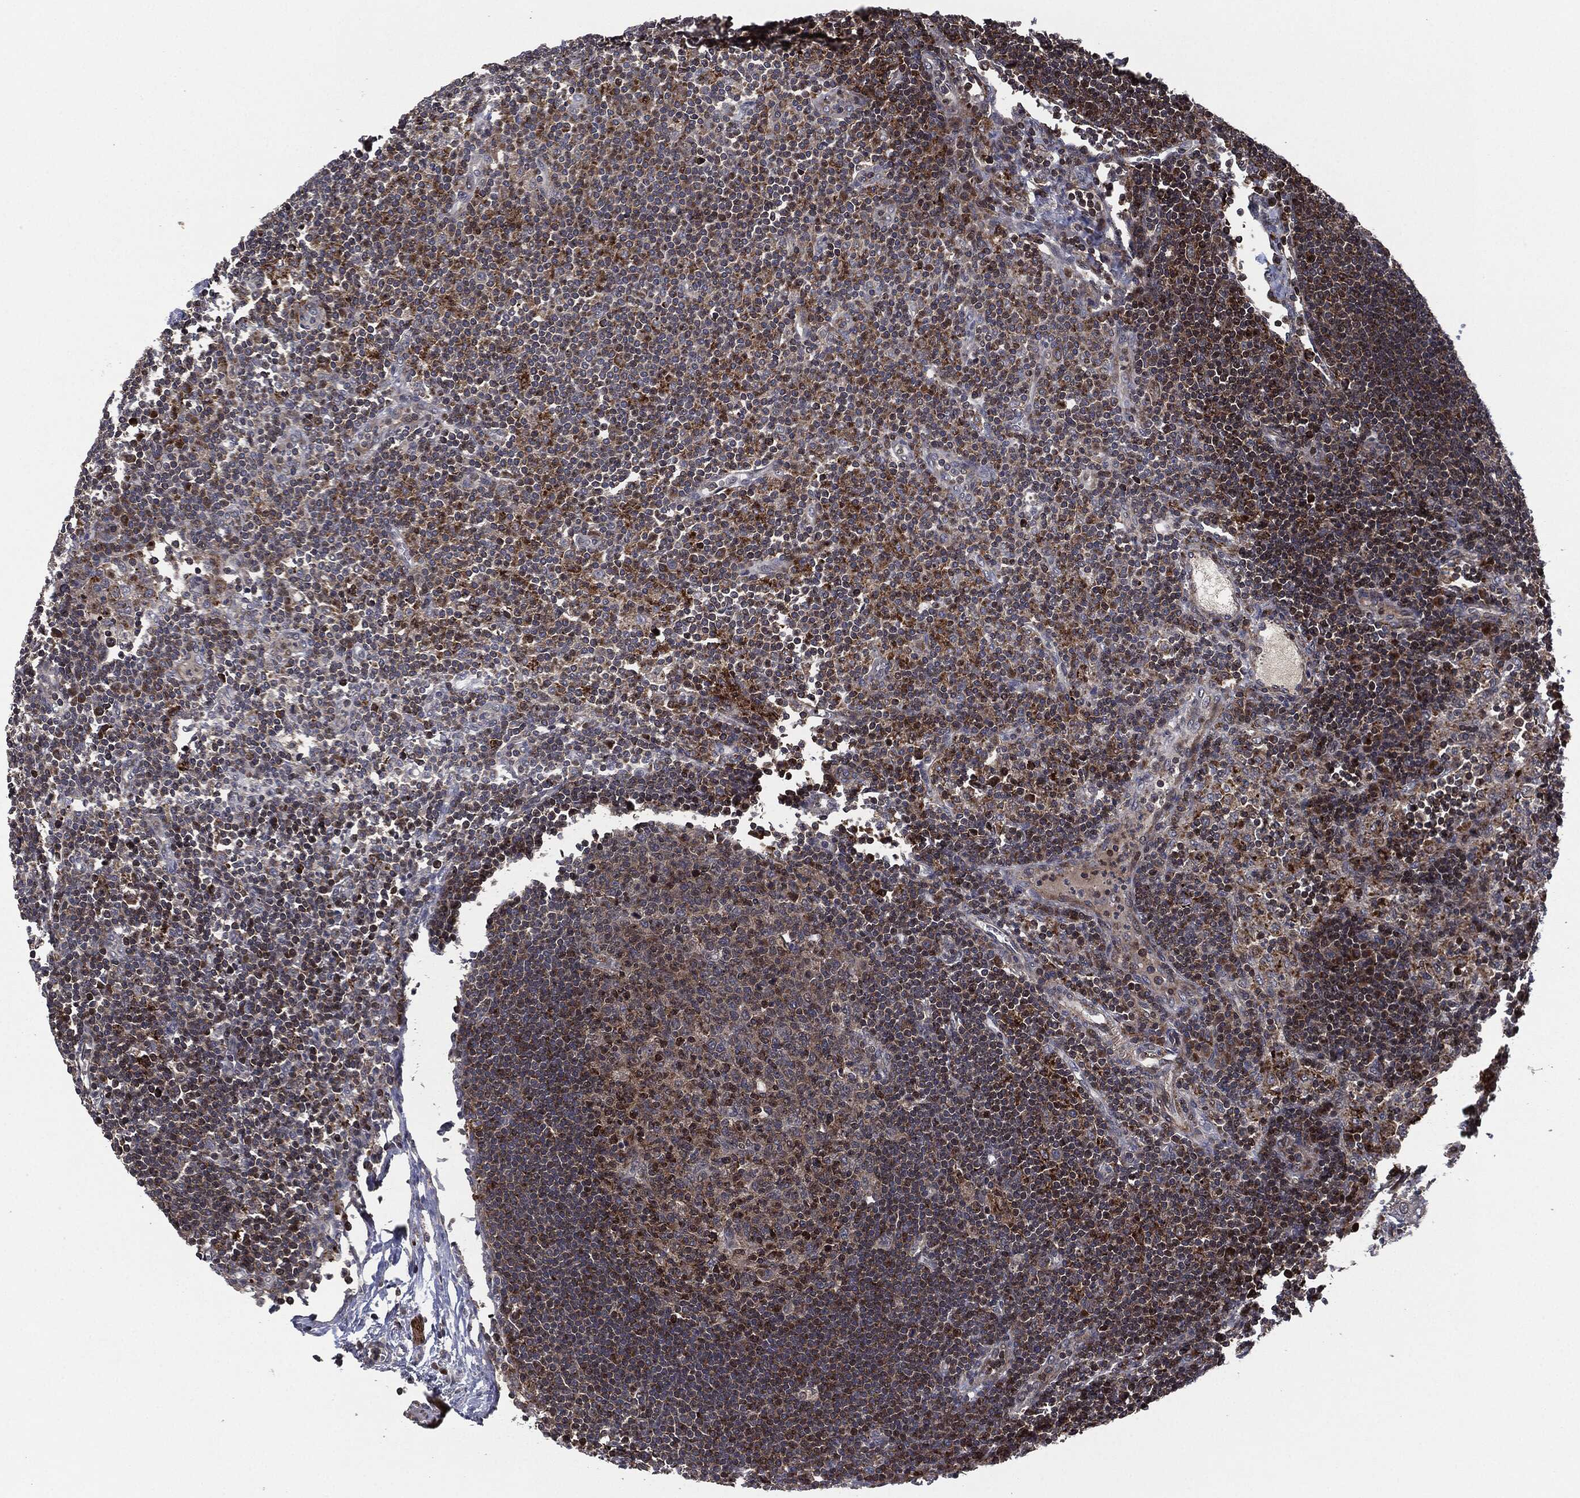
{"staining": {"intensity": "moderate", "quantity": "<25%", "location": "cytoplasmic/membranous"}, "tissue": "lymph node", "cell_type": "Germinal center cells", "image_type": "normal", "snomed": [{"axis": "morphology", "description": "Normal tissue, NOS"}, {"axis": "topography", "description": "Lymph node"}], "caption": "Moderate cytoplasmic/membranous positivity for a protein is present in about <25% of germinal center cells of benign lymph node using IHC.", "gene": "UBR1", "patient": {"sex": "female", "age": 67}}